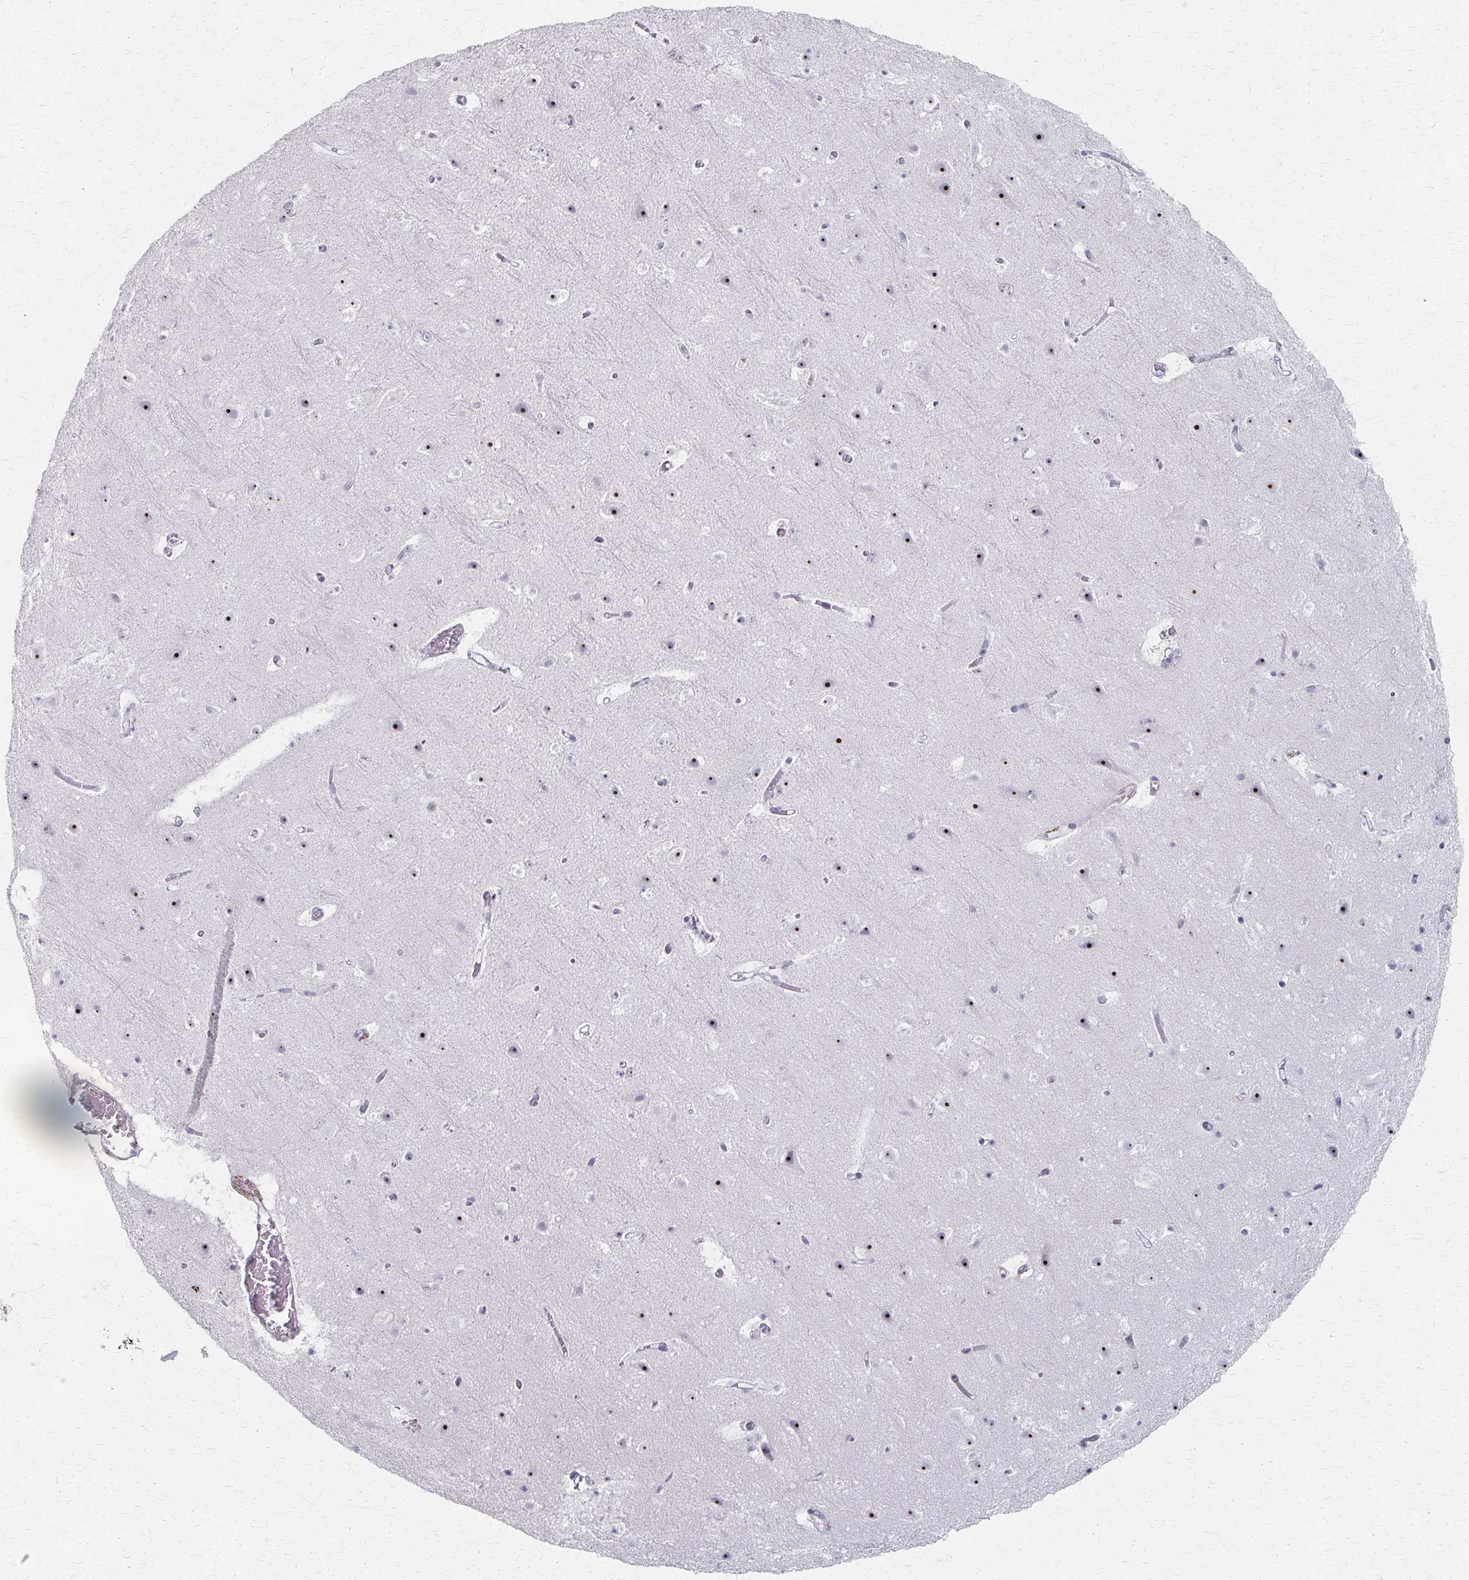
{"staining": {"intensity": "negative", "quantity": "none", "location": "none"}, "tissue": "cerebral cortex", "cell_type": "Endothelial cells", "image_type": "normal", "snomed": [{"axis": "morphology", "description": "Normal tissue, NOS"}, {"axis": "topography", "description": "Cerebral cortex"}], "caption": "The micrograph displays no staining of endothelial cells in unremarkable cerebral cortex.", "gene": "PES1", "patient": {"sex": "female", "age": 42}}